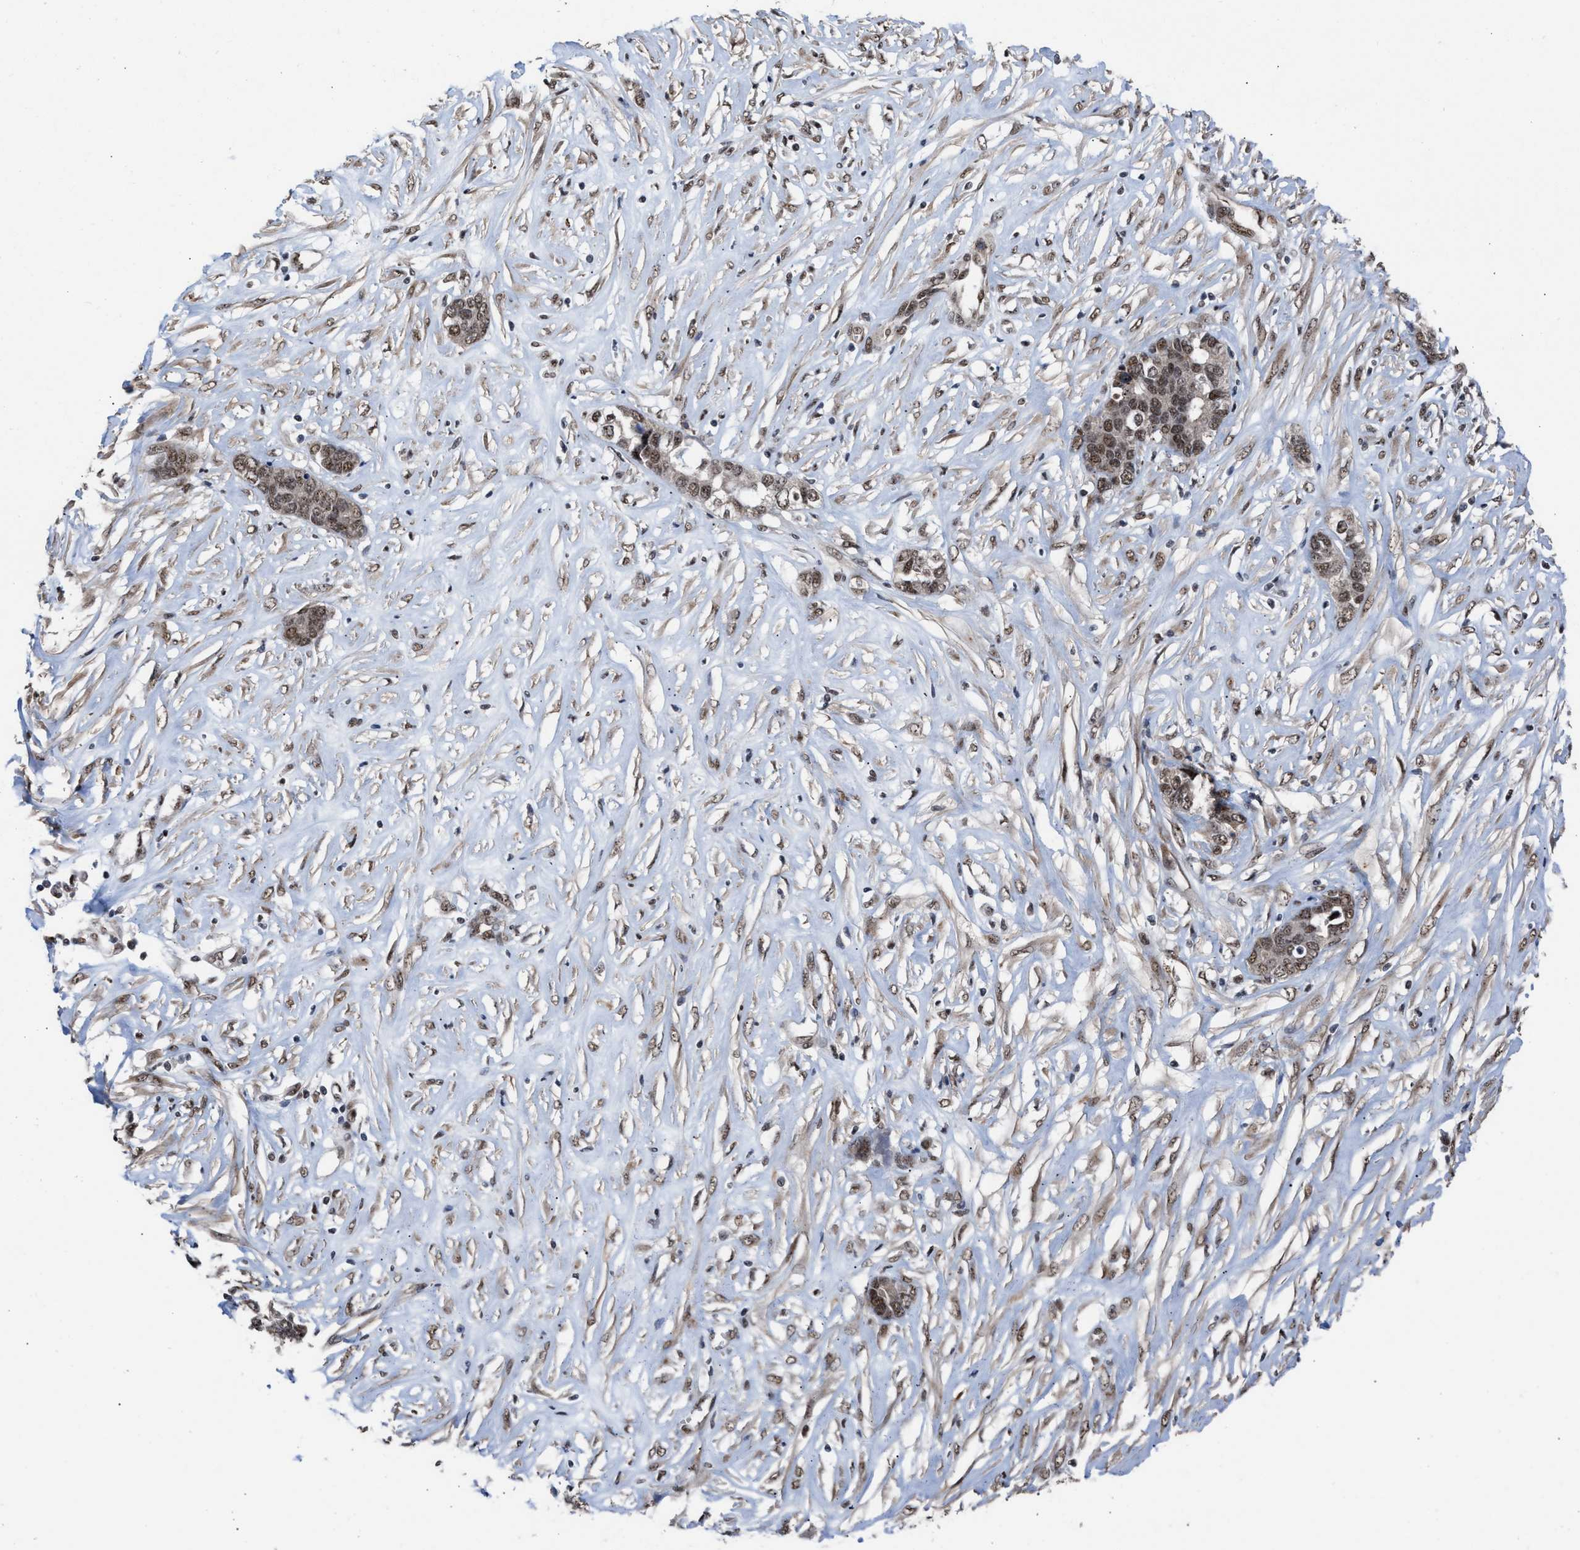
{"staining": {"intensity": "strong", "quantity": ">75%", "location": "nuclear"}, "tissue": "ovarian cancer", "cell_type": "Tumor cells", "image_type": "cancer", "snomed": [{"axis": "morphology", "description": "Cystadenocarcinoma, serous, NOS"}, {"axis": "topography", "description": "Ovary"}], "caption": "Immunohistochemical staining of ovarian cancer (serous cystadenocarcinoma) reveals high levels of strong nuclear staining in approximately >75% of tumor cells.", "gene": "EIF4A3", "patient": {"sex": "female", "age": 44}}